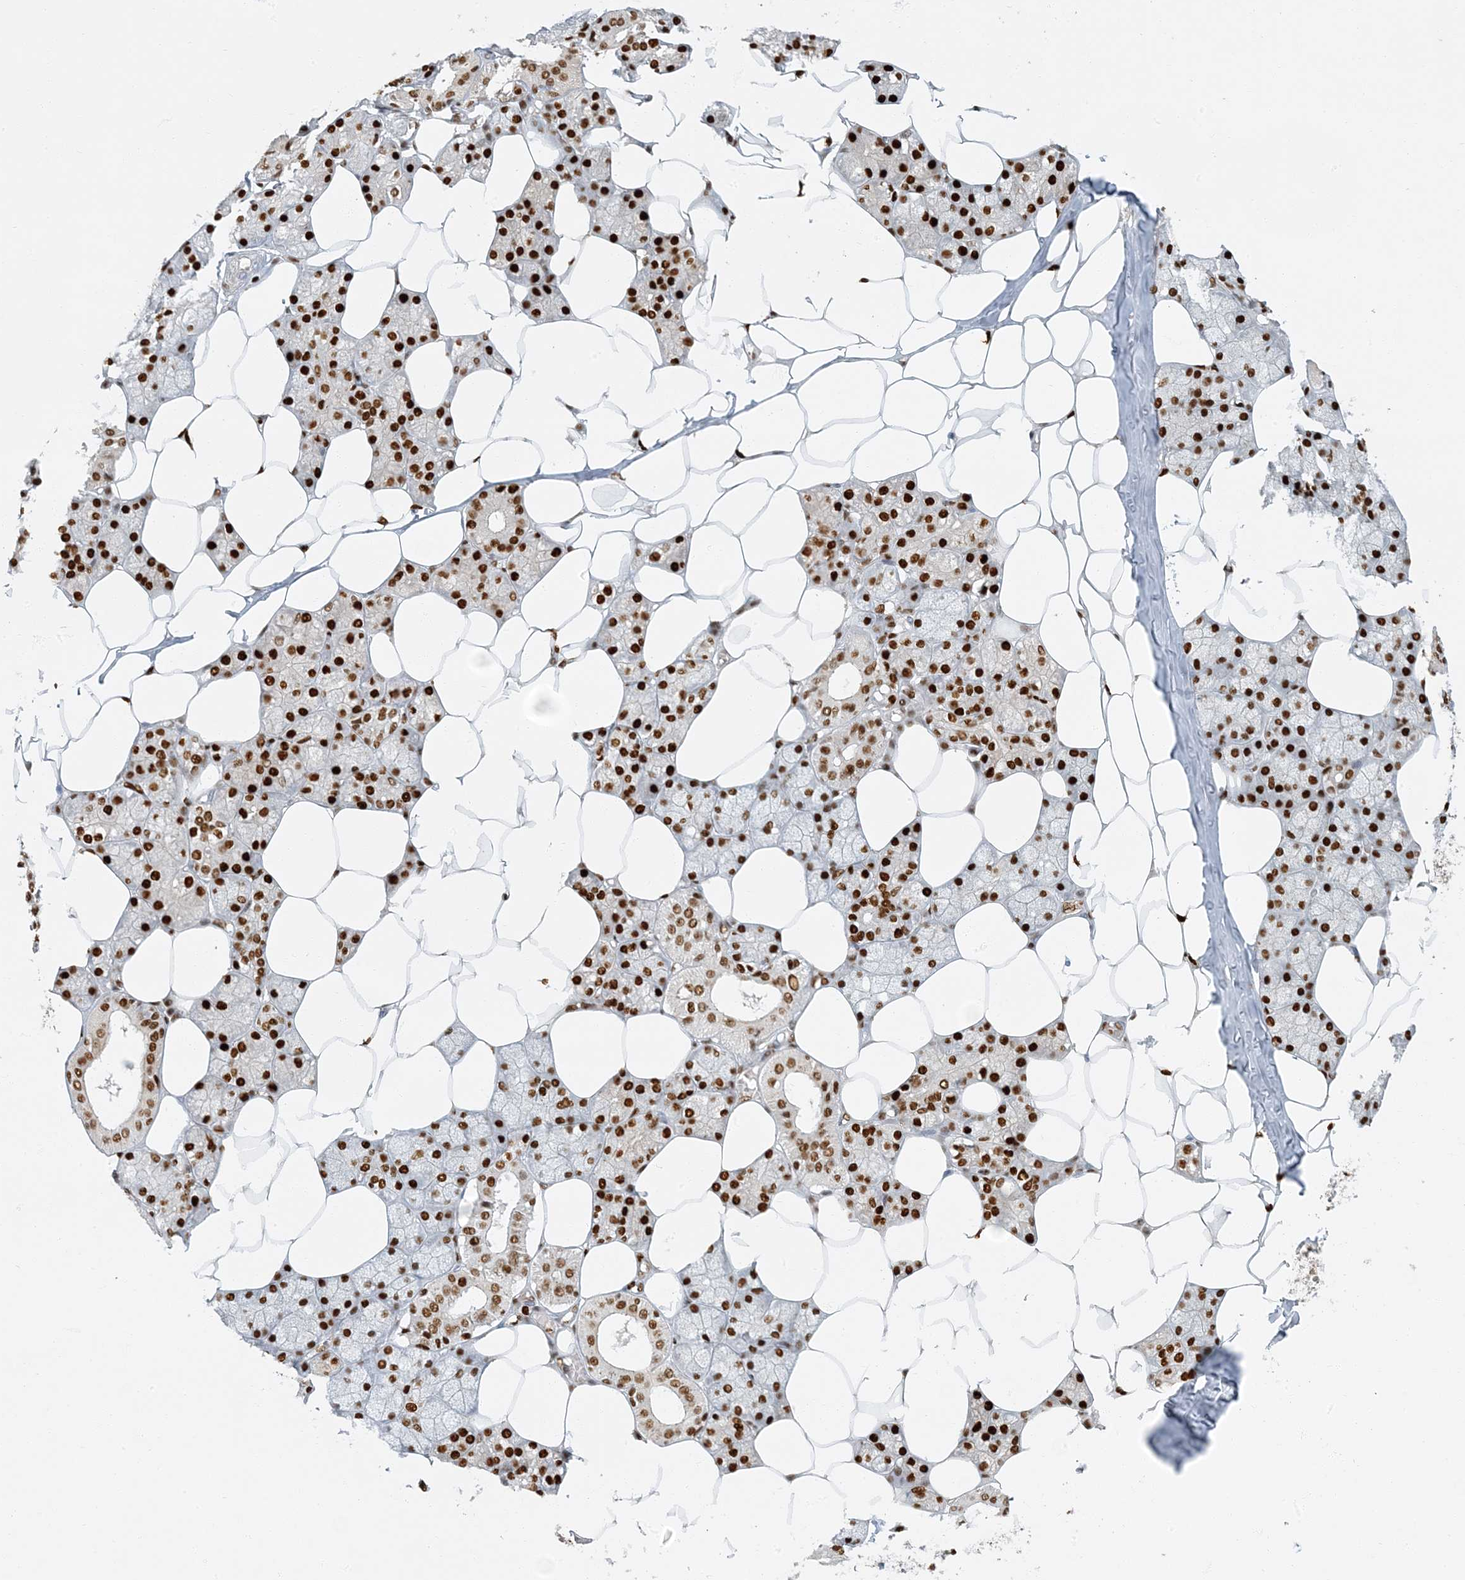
{"staining": {"intensity": "strong", "quantity": ">75%", "location": "nuclear"}, "tissue": "salivary gland", "cell_type": "Glandular cells", "image_type": "normal", "snomed": [{"axis": "morphology", "description": "Normal tissue, NOS"}, {"axis": "topography", "description": "Salivary gland"}], "caption": "IHC (DAB (3,3'-diaminobenzidine)) staining of benign human salivary gland reveals strong nuclear protein positivity in about >75% of glandular cells.", "gene": "AK9", "patient": {"sex": "male", "age": 62}}